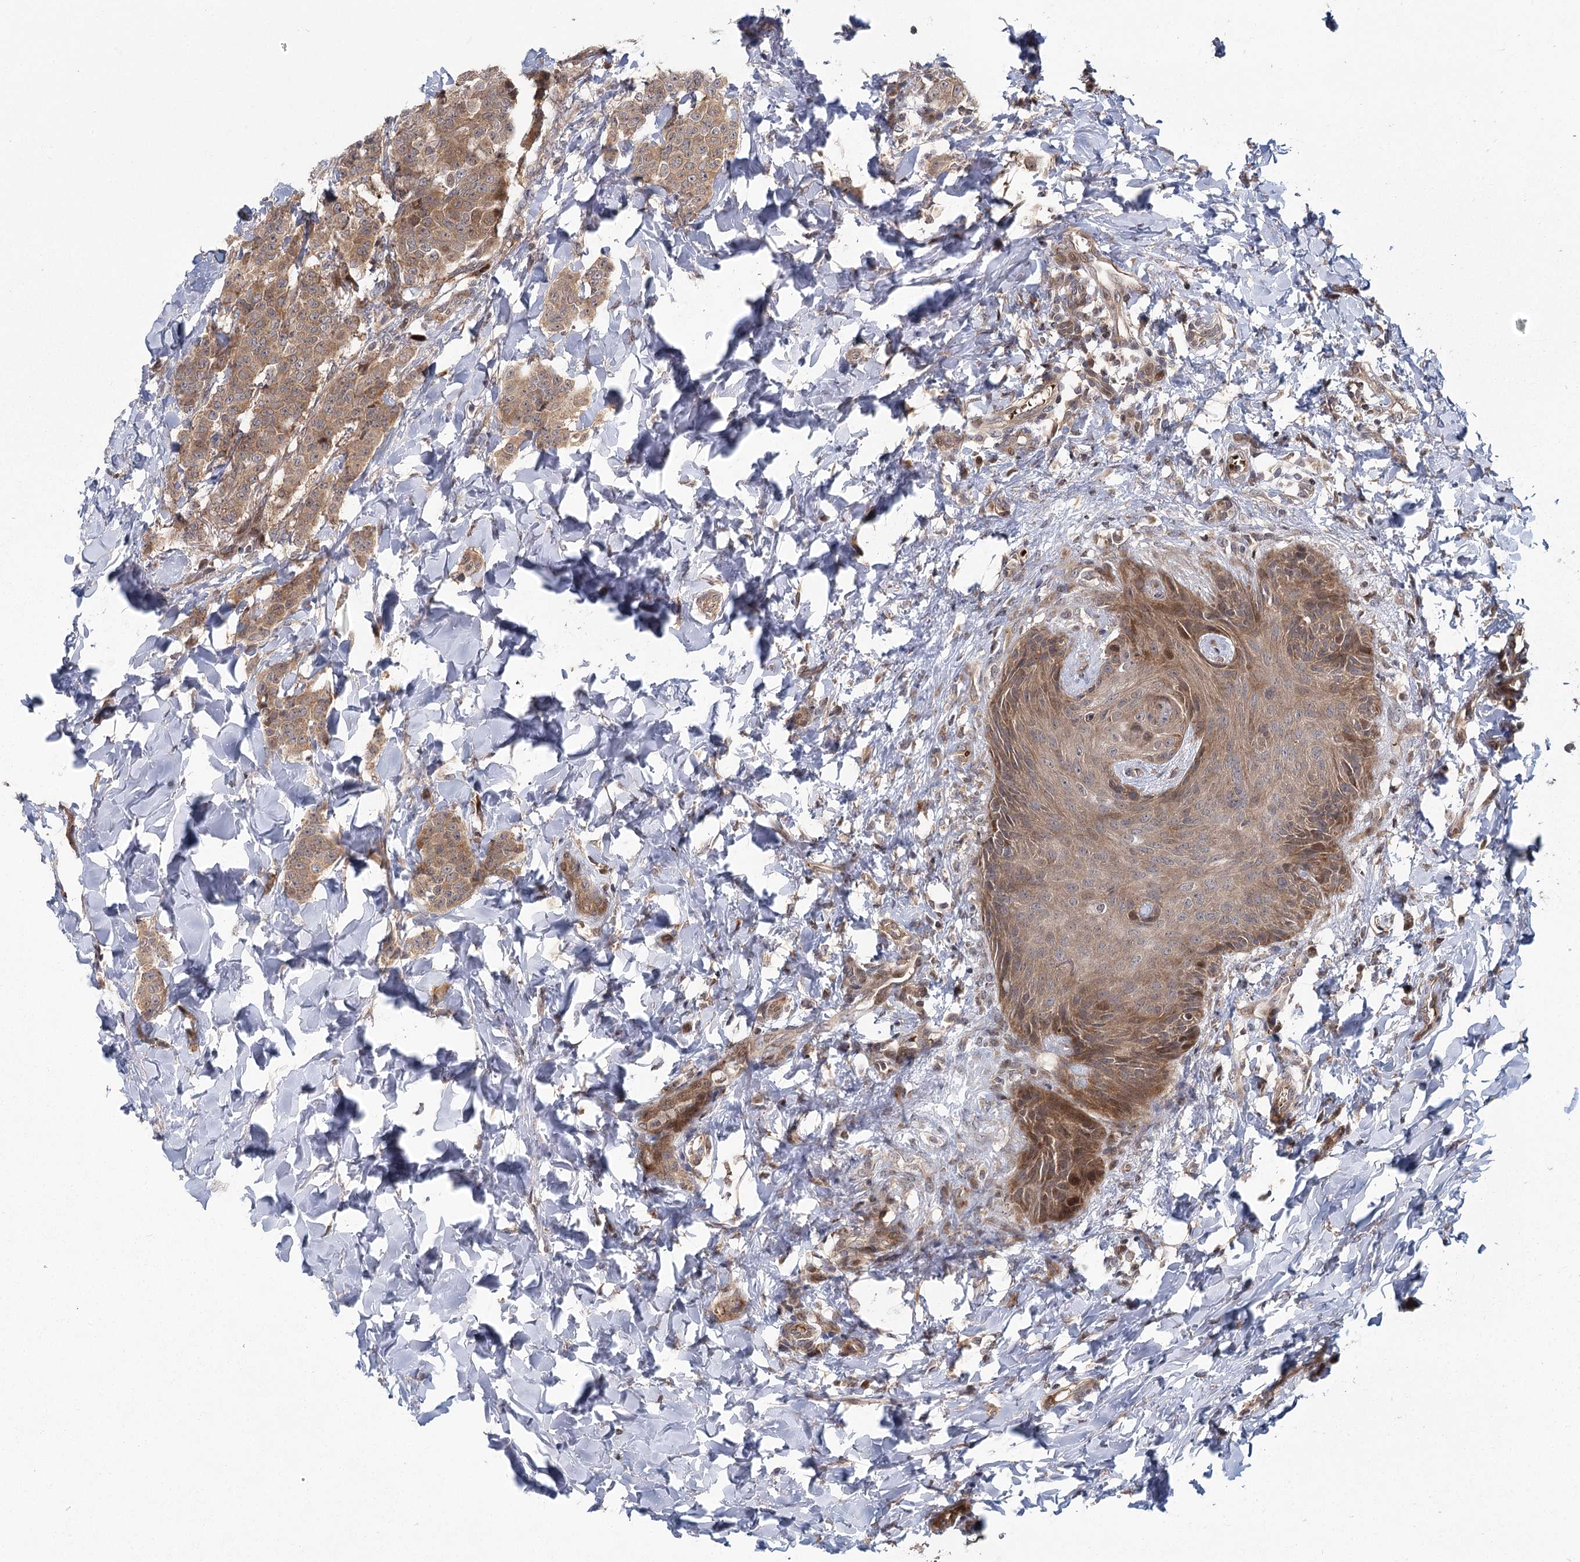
{"staining": {"intensity": "moderate", "quantity": ">75%", "location": "cytoplasmic/membranous,nuclear"}, "tissue": "breast cancer", "cell_type": "Tumor cells", "image_type": "cancer", "snomed": [{"axis": "morphology", "description": "Duct carcinoma"}, {"axis": "topography", "description": "Breast"}], "caption": "Human breast cancer stained with a brown dye shows moderate cytoplasmic/membranous and nuclear positive staining in approximately >75% of tumor cells.", "gene": "RAPGEF6", "patient": {"sex": "female", "age": 40}}